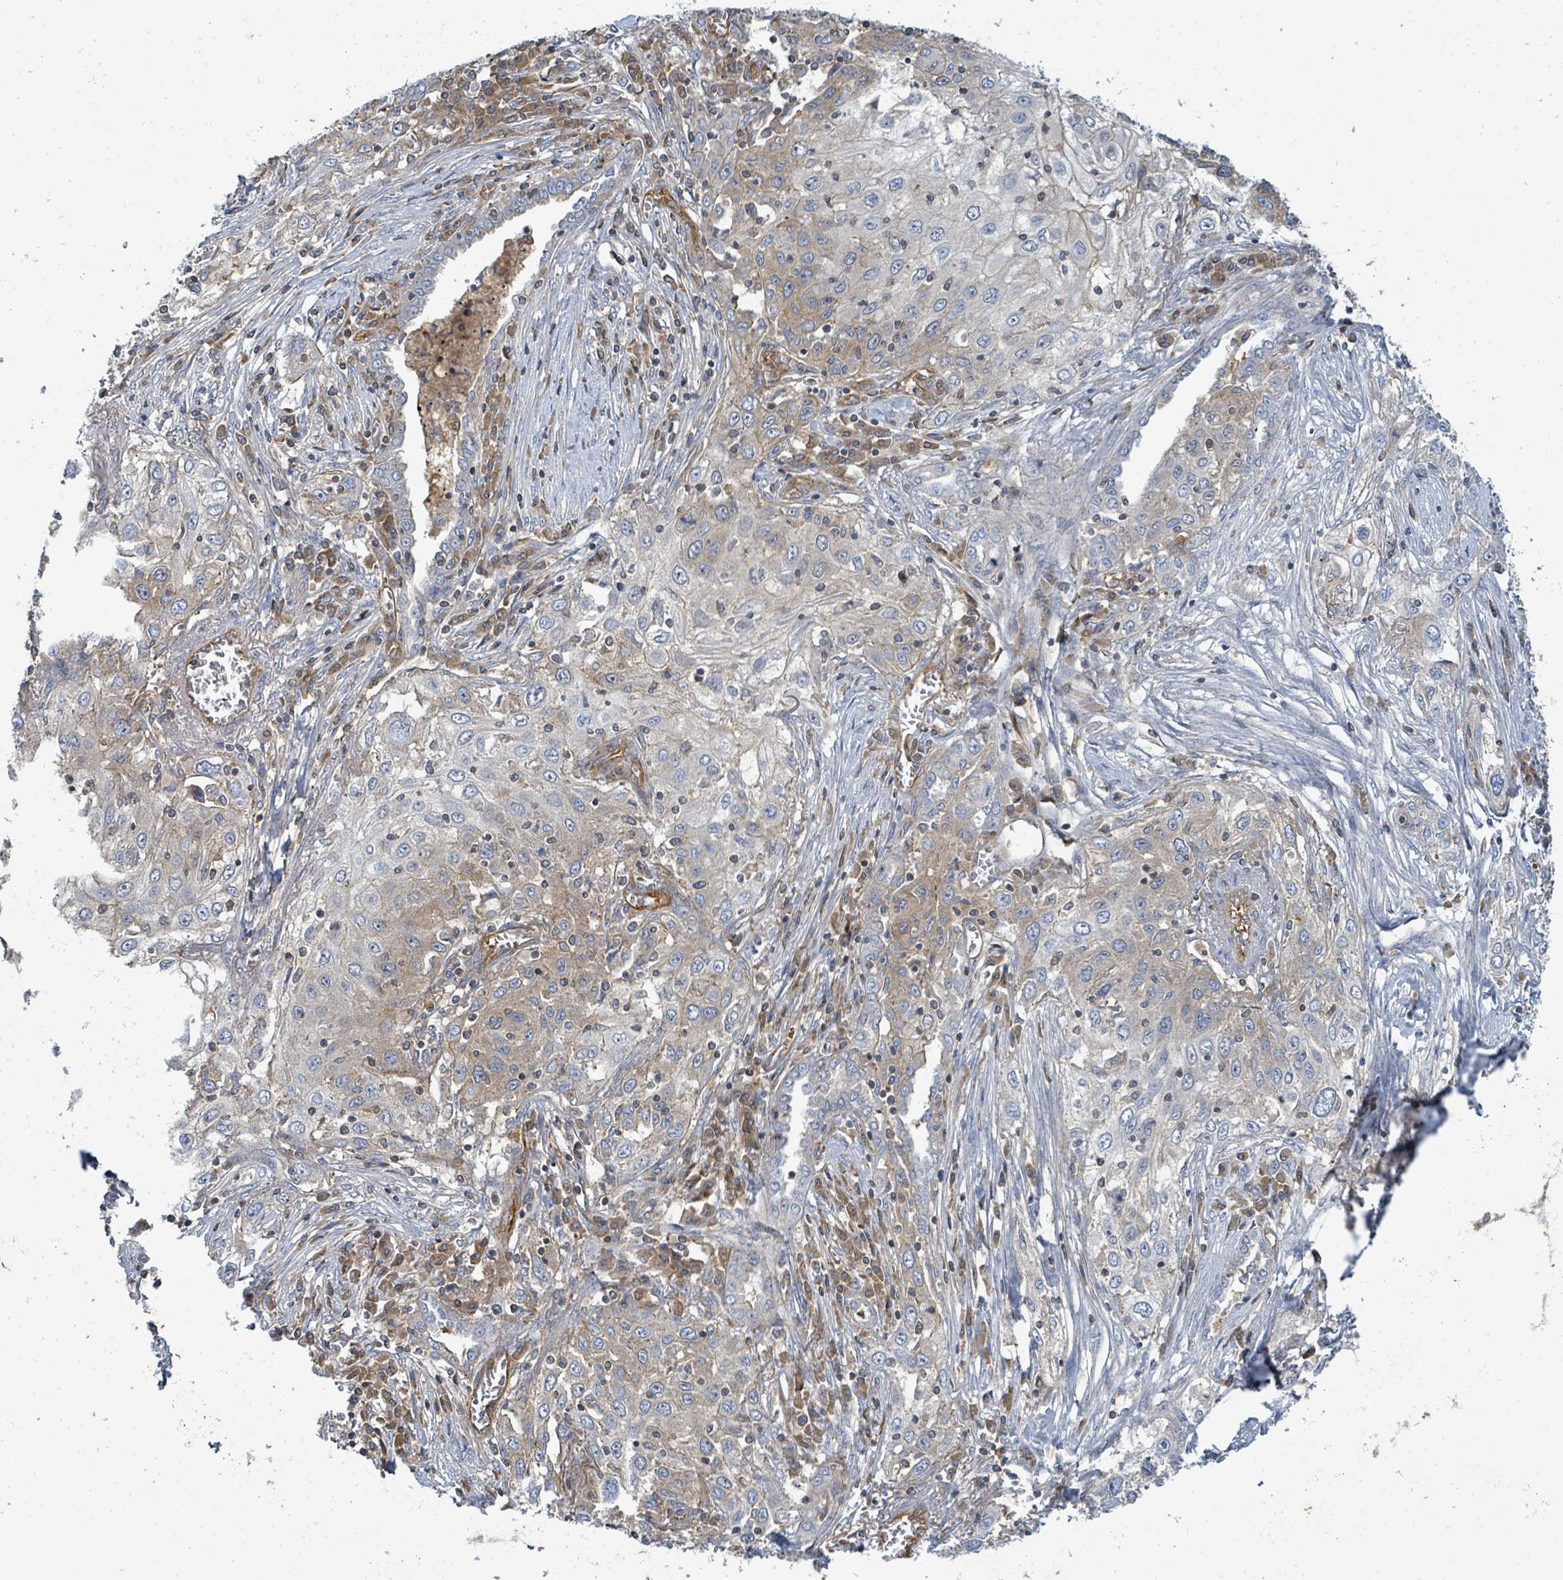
{"staining": {"intensity": "weak", "quantity": "25%-75%", "location": "cytoplasmic/membranous"}, "tissue": "lung cancer", "cell_type": "Tumor cells", "image_type": "cancer", "snomed": [{"axis": "morphology", "description": "Squamous cell carcinoma, NOS"}, {"axis": "topography", "description": "Lung"}], "caption": "Immunohistochemistry (IHC) image of neoplastic tissue: human lung squamous cell carcinoma stained using immunohistochemistry (IHC) exhibits low levels of weak protein expression localized specifically in the cytoplasmic/membranous of tumor cells, appearing as a cytoplasmic/membranous brown color.", "gene": "BOLA2B", "patient": {"sex": "female", "age": 69}}